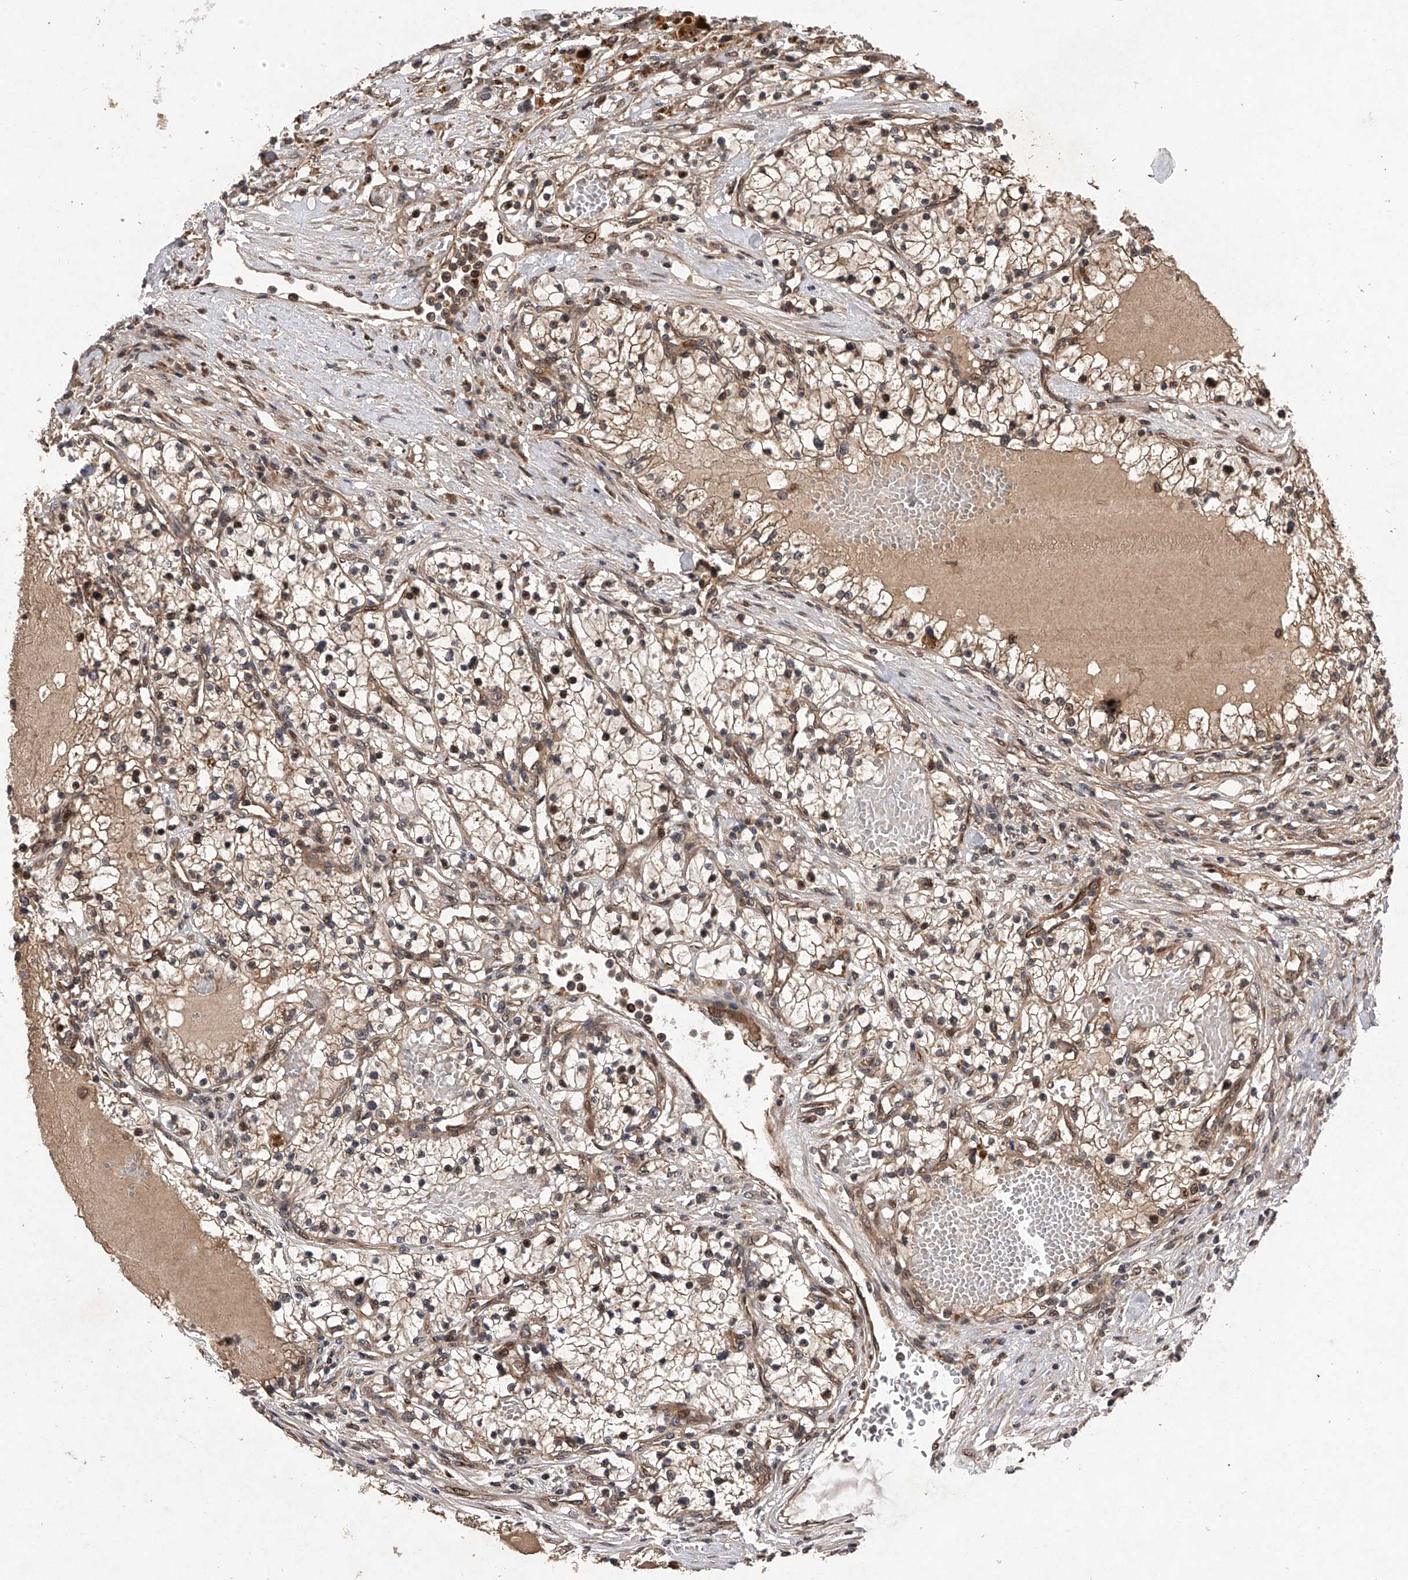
{"staining": {"intensity": "weak", "quantity": ">75%", "location": "cytoplasmic/membranous,nuclear"}, "tissue": "renal cancer", "cell_type": "Tumor cells", "image_type": "cancer", "snomed": [{"axis": "morphology", "description": "Normal tissue, NOS"}, {"axis": "morphology", "description": "Adenocarcinoma, NOS"}, {"axis": "topography", "description": "Kidney"}], "caption": "An image of human renal cancer (adenocarcinoma) stained for a protein reveals weak cytoplasmic/membranous and nuclear brown staining in tumor cells.", "gene": "MAP3K11", "patient": {"sex": "male", "age": 68}}